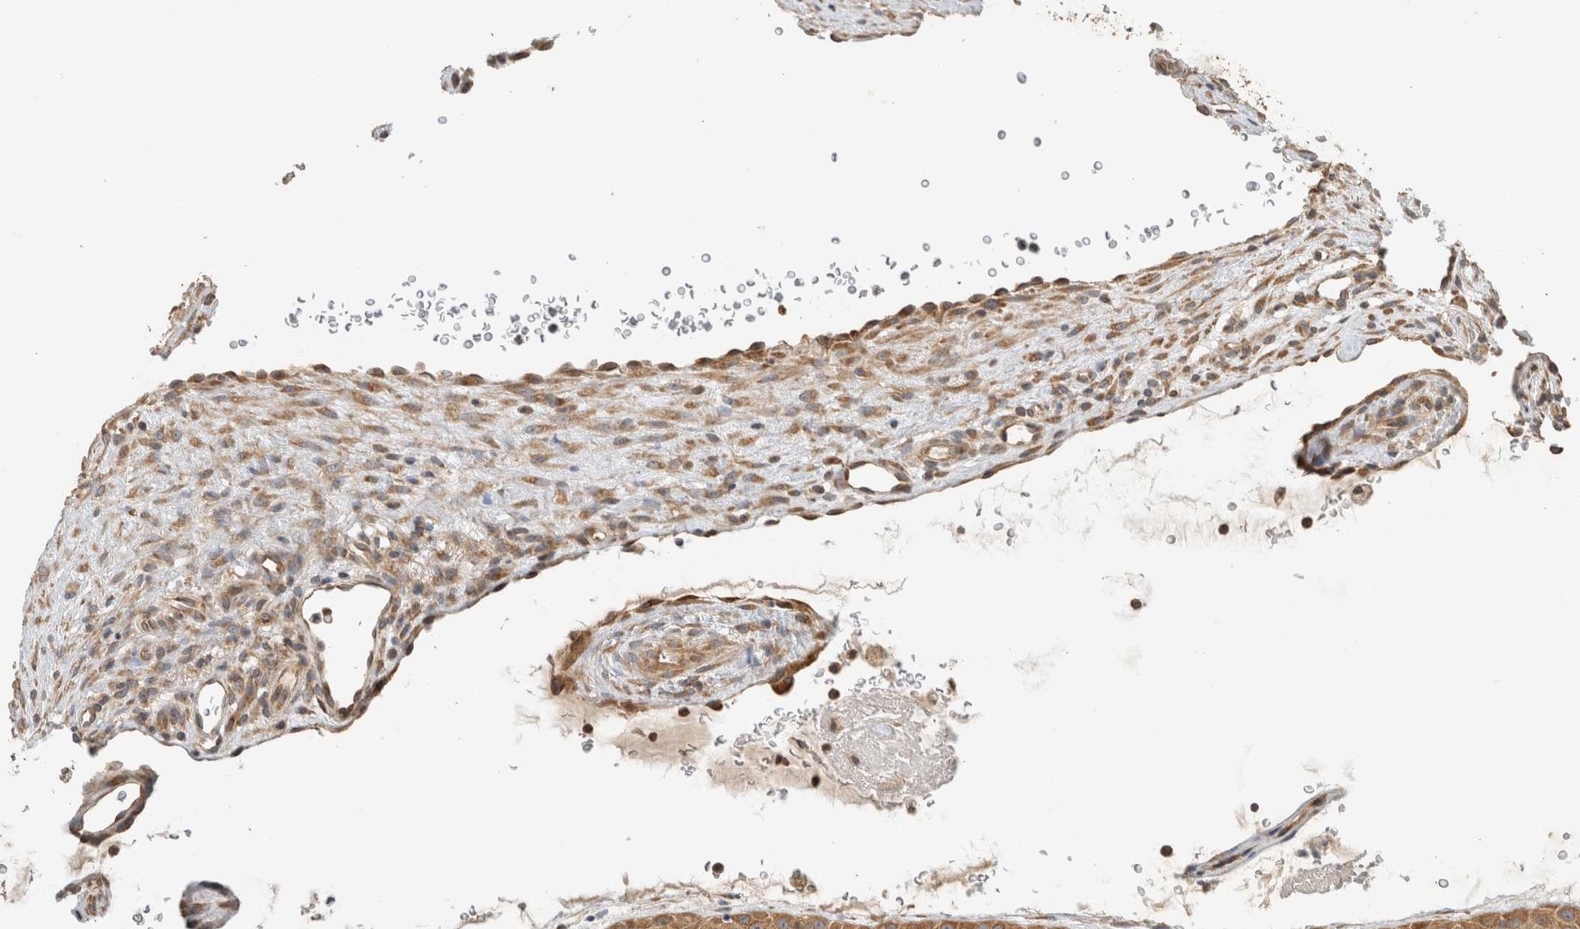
{"staining": {"intensity": "moderate", "quantity": ">75%", "location": "cytoplasmic/membranous"}, "tissue": "oral mucosa", "cell_type": "Squamous epithelial cells", "image_type": "normal", "snomed": [{"axis": "morphology", "description": "Normal tissue, NOS"}, {"axis": "topography", "description": "Oral tissue"}], "caption": "Normal oral mucosa exhibits moderate cytoplasmic/membranous positivity in about >75% of squamous epithelial cells, visualized by immunohistochemistry. Immunohistochemistry stains the protein of interest in brown and the nuclei are stained blue.", "gene": "PUM1", "patient": {"sex": "male", "age": 13}}